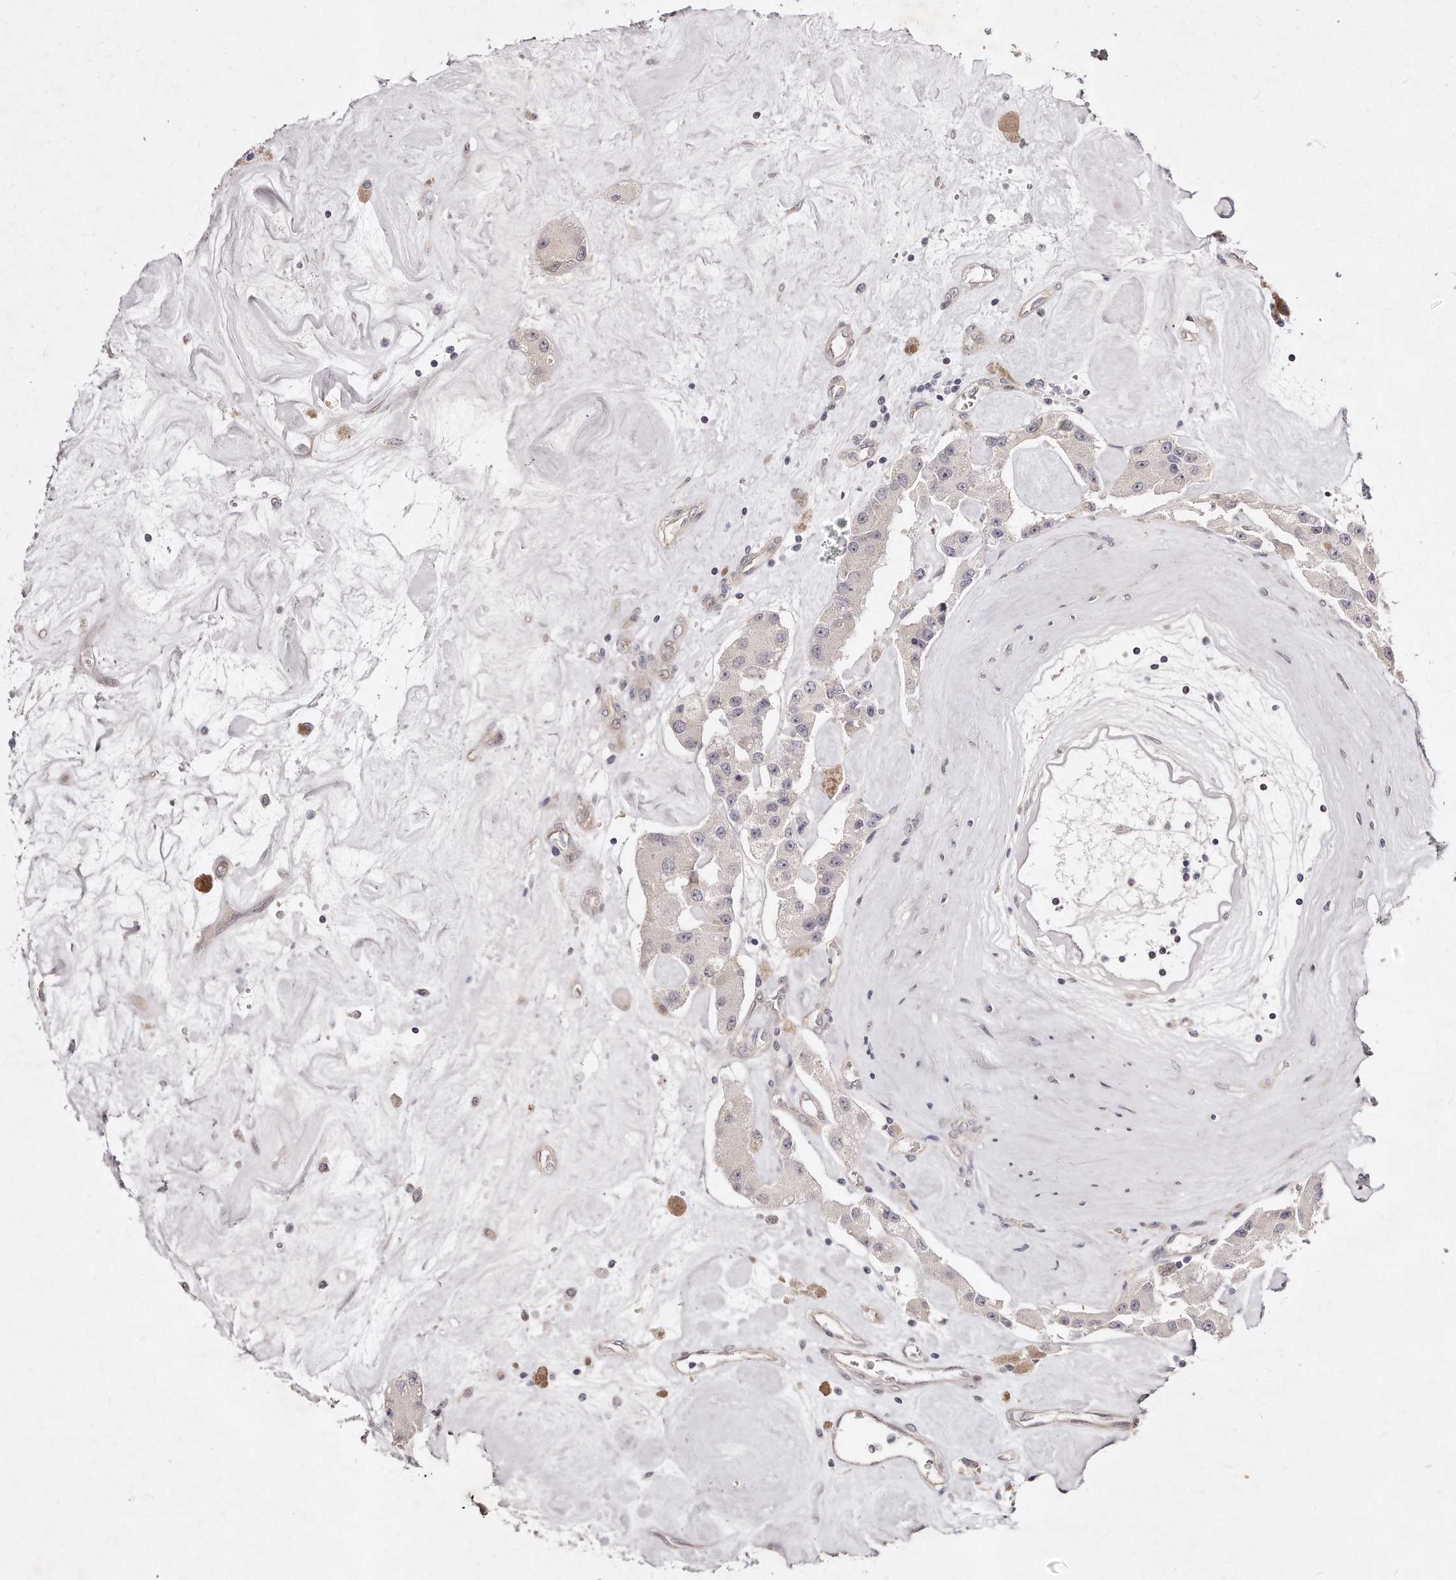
{"staining": {"intensity": "negative", "quantity": "none", "location": "none"}, "tissue": "carcinoid", "cell_type": "Tumor cells", "image_type": "cancer", "snomed": [{"axis": "morphology", "description": "Carcinoid, malignant, NOS"}, {"axis": "topography", "description": "Pancreas"}], "caption": "A high-resolution micrograph shows immunohistochemistry staining of carcinoid, which reveals no significant expression in tumor cells.", "gene": "CASZ1", "patient": {"sex": "male", "age": 41}}